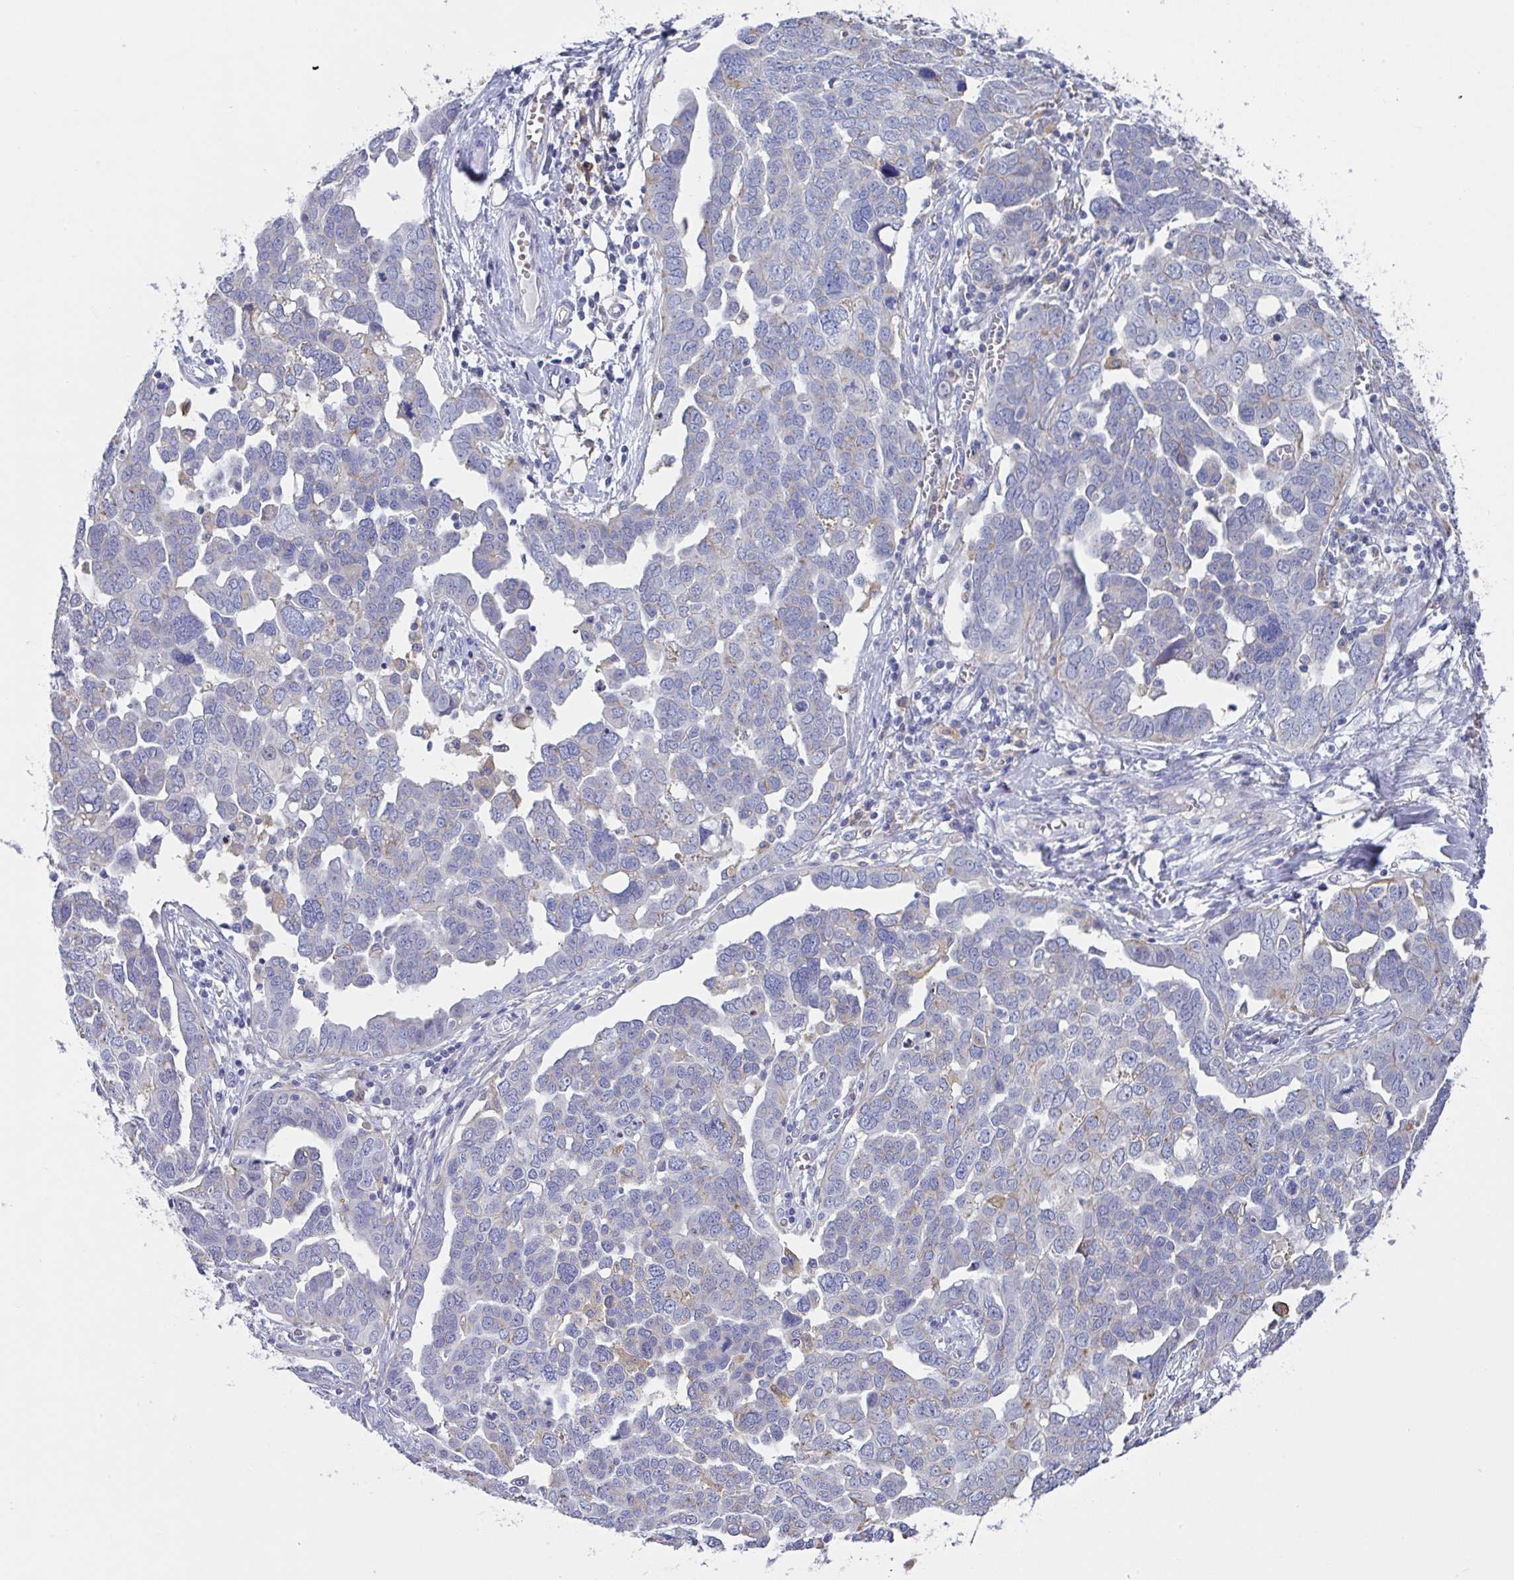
{"staining": {"intensity": "negative", "quantity": "none", "location": "none"}, "tissue": "ovarian cancer", "cell_type": "Tumor cells", "image_type": "cancer", "snomed": [{"axis": "morphology", "description": "Cystadenocarcinoma, serous, NOS"}, {"axis": "topography", "description": "Ovary"}], "caption": "Tumor cells are negative for brown protein staining in ovarian serous cystadenocarcinoma.", "gene": "TFAP2C", "patient": {"sex": "female", "age": 59}}